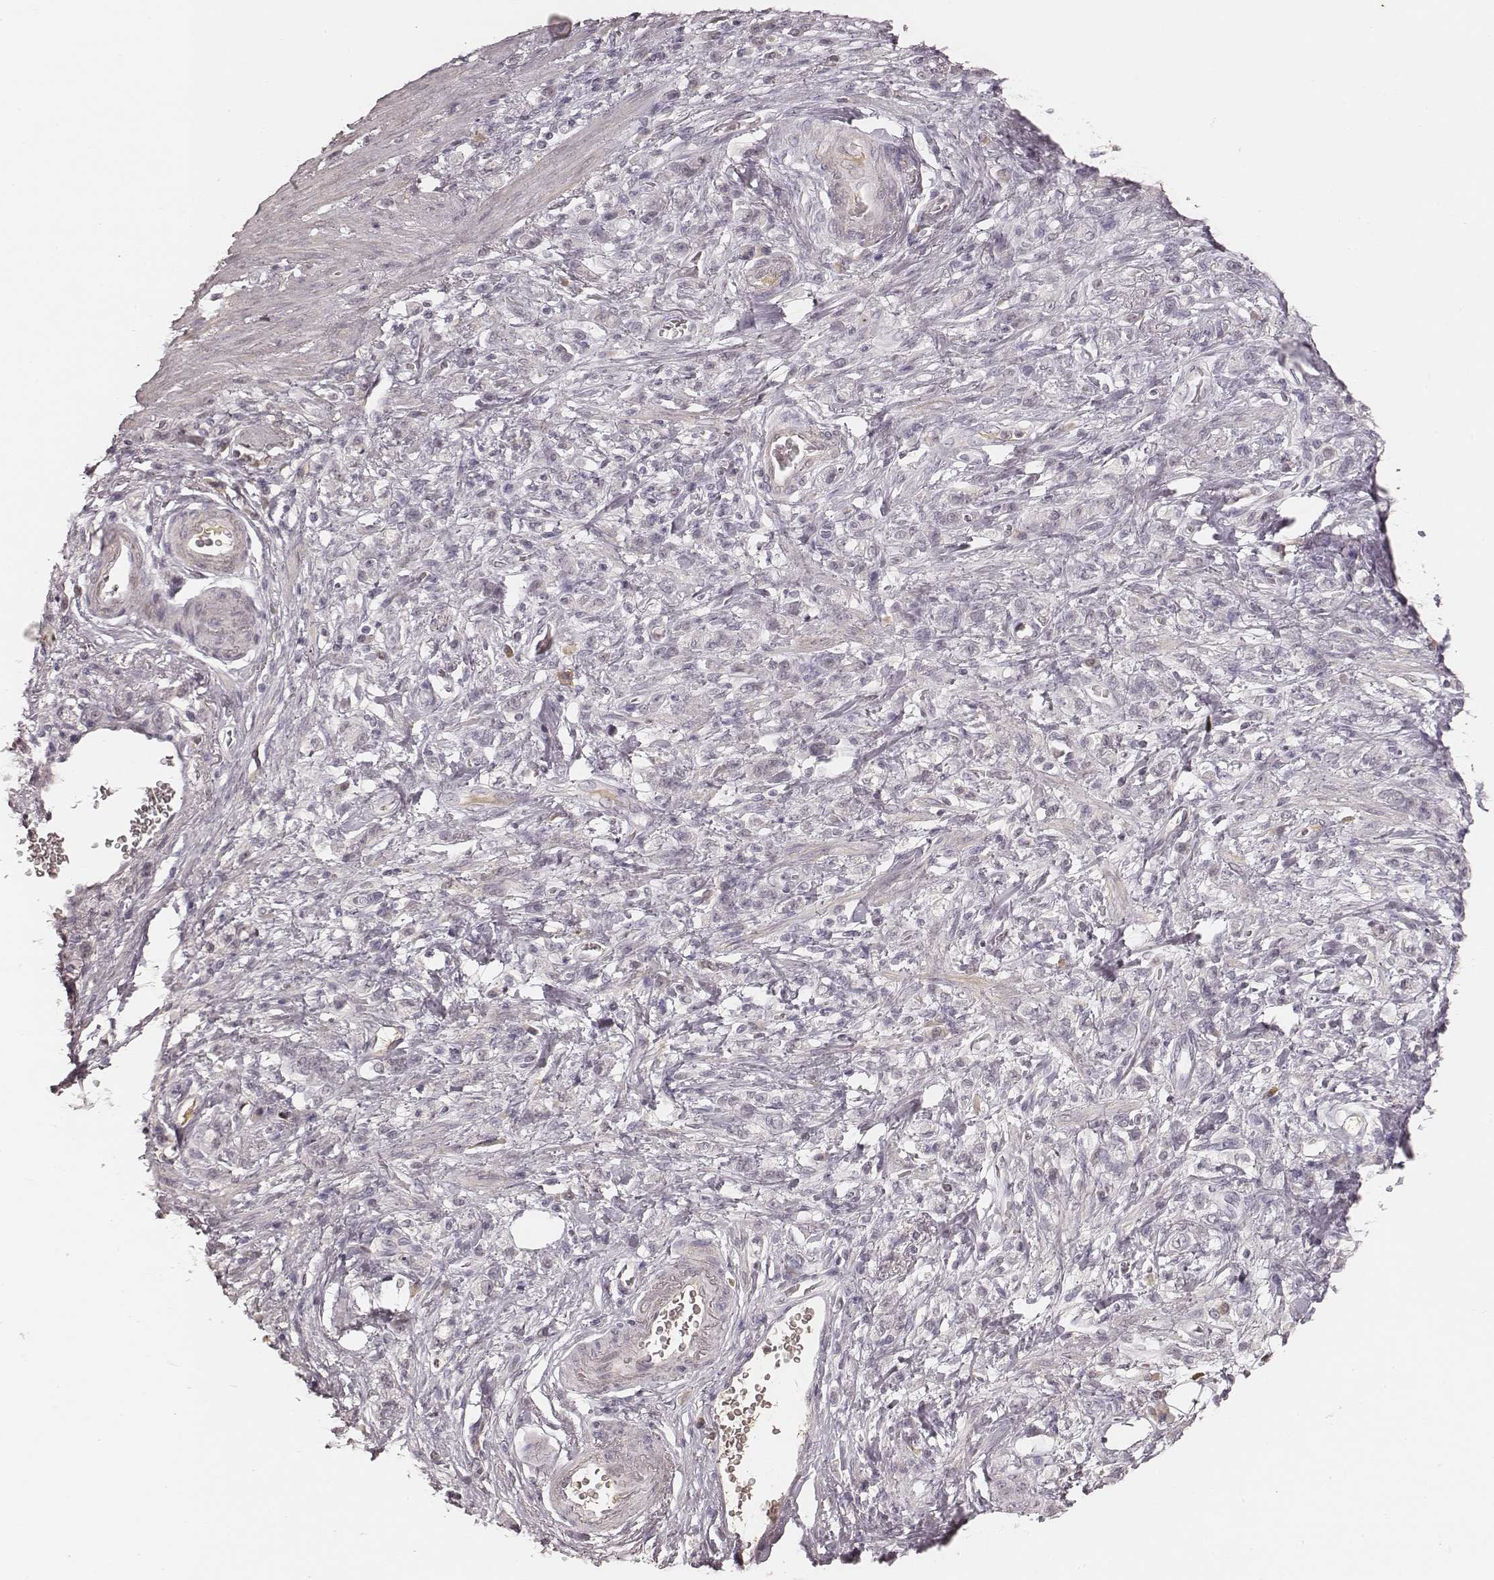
{"staining": {"intensity": "negative", "quantity": "none", "location": "none"}, "tissue": "stomach cancer", "cell_type": "Tumor cells", "image_type": "cancer", "snomed": [{"axis": "morphology", "description": "Adenocarcinoma, NOS"}, {"axis": "topography", "description": "Stomach"}], "caption": "Immunohistochemical staining of human stomach cancer (adenocarcinoma) displays no significant staining in tumor cells.", "gene": "MSX1", "patient": {"sex": "male", "age": 77}}